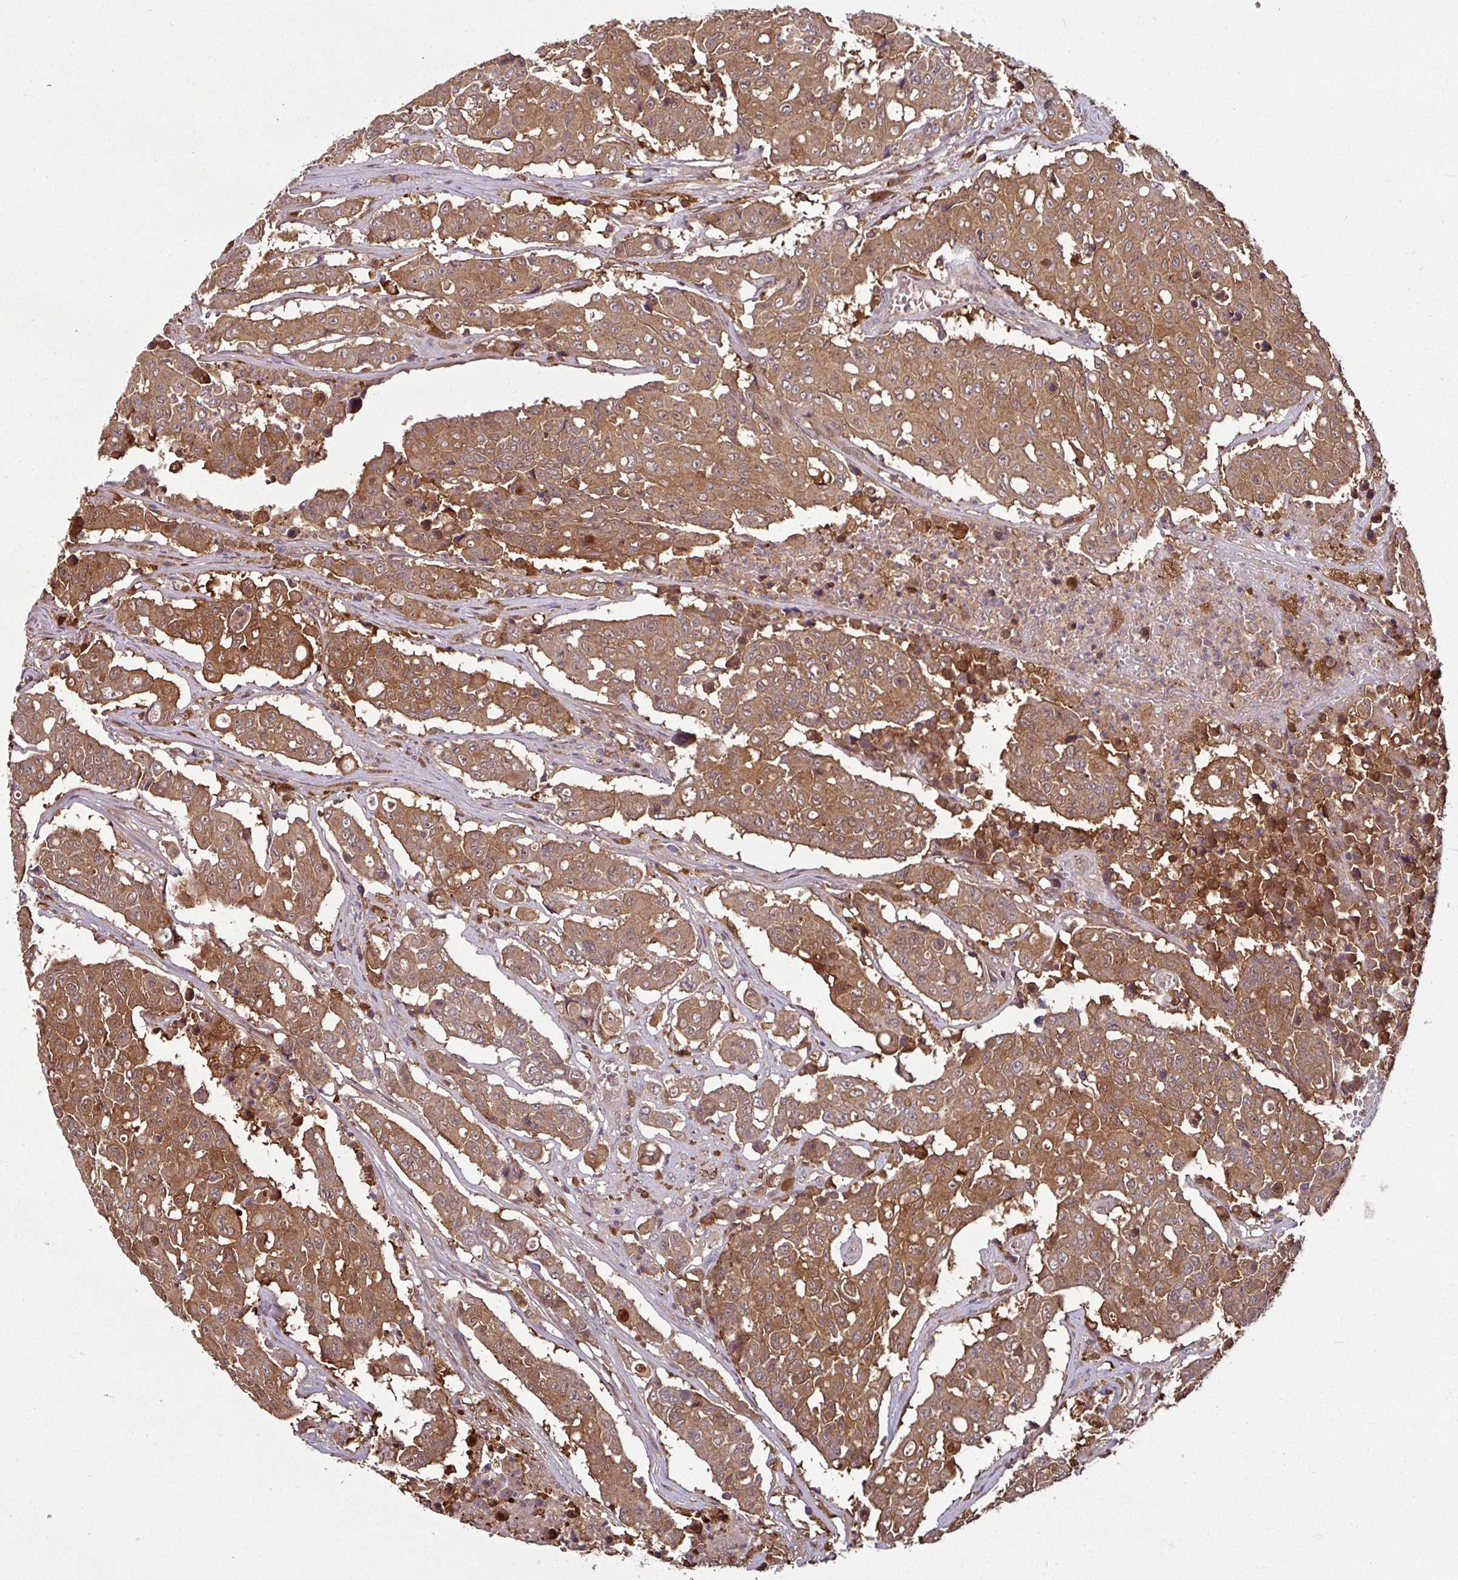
{"staining": {"intensity": "moderate", "quantity": ">75%", "location": "cytoplasmic/membranous"}, "tissue": "colorectal cancer", "cell_type": "Tumor cells", "image_type": "cancer", "snomed": [{"axis": "morphology", "description": "Adenocarcinoma, NOS"}, {"axis": "topography", "description": "Colon"}], "caption": "Human colorectal cancer stained with a protein marker reveals moderate staining in tumor cells.", "gene": "GNPDA1", "patient": {"sex": "male", "age": 51}}